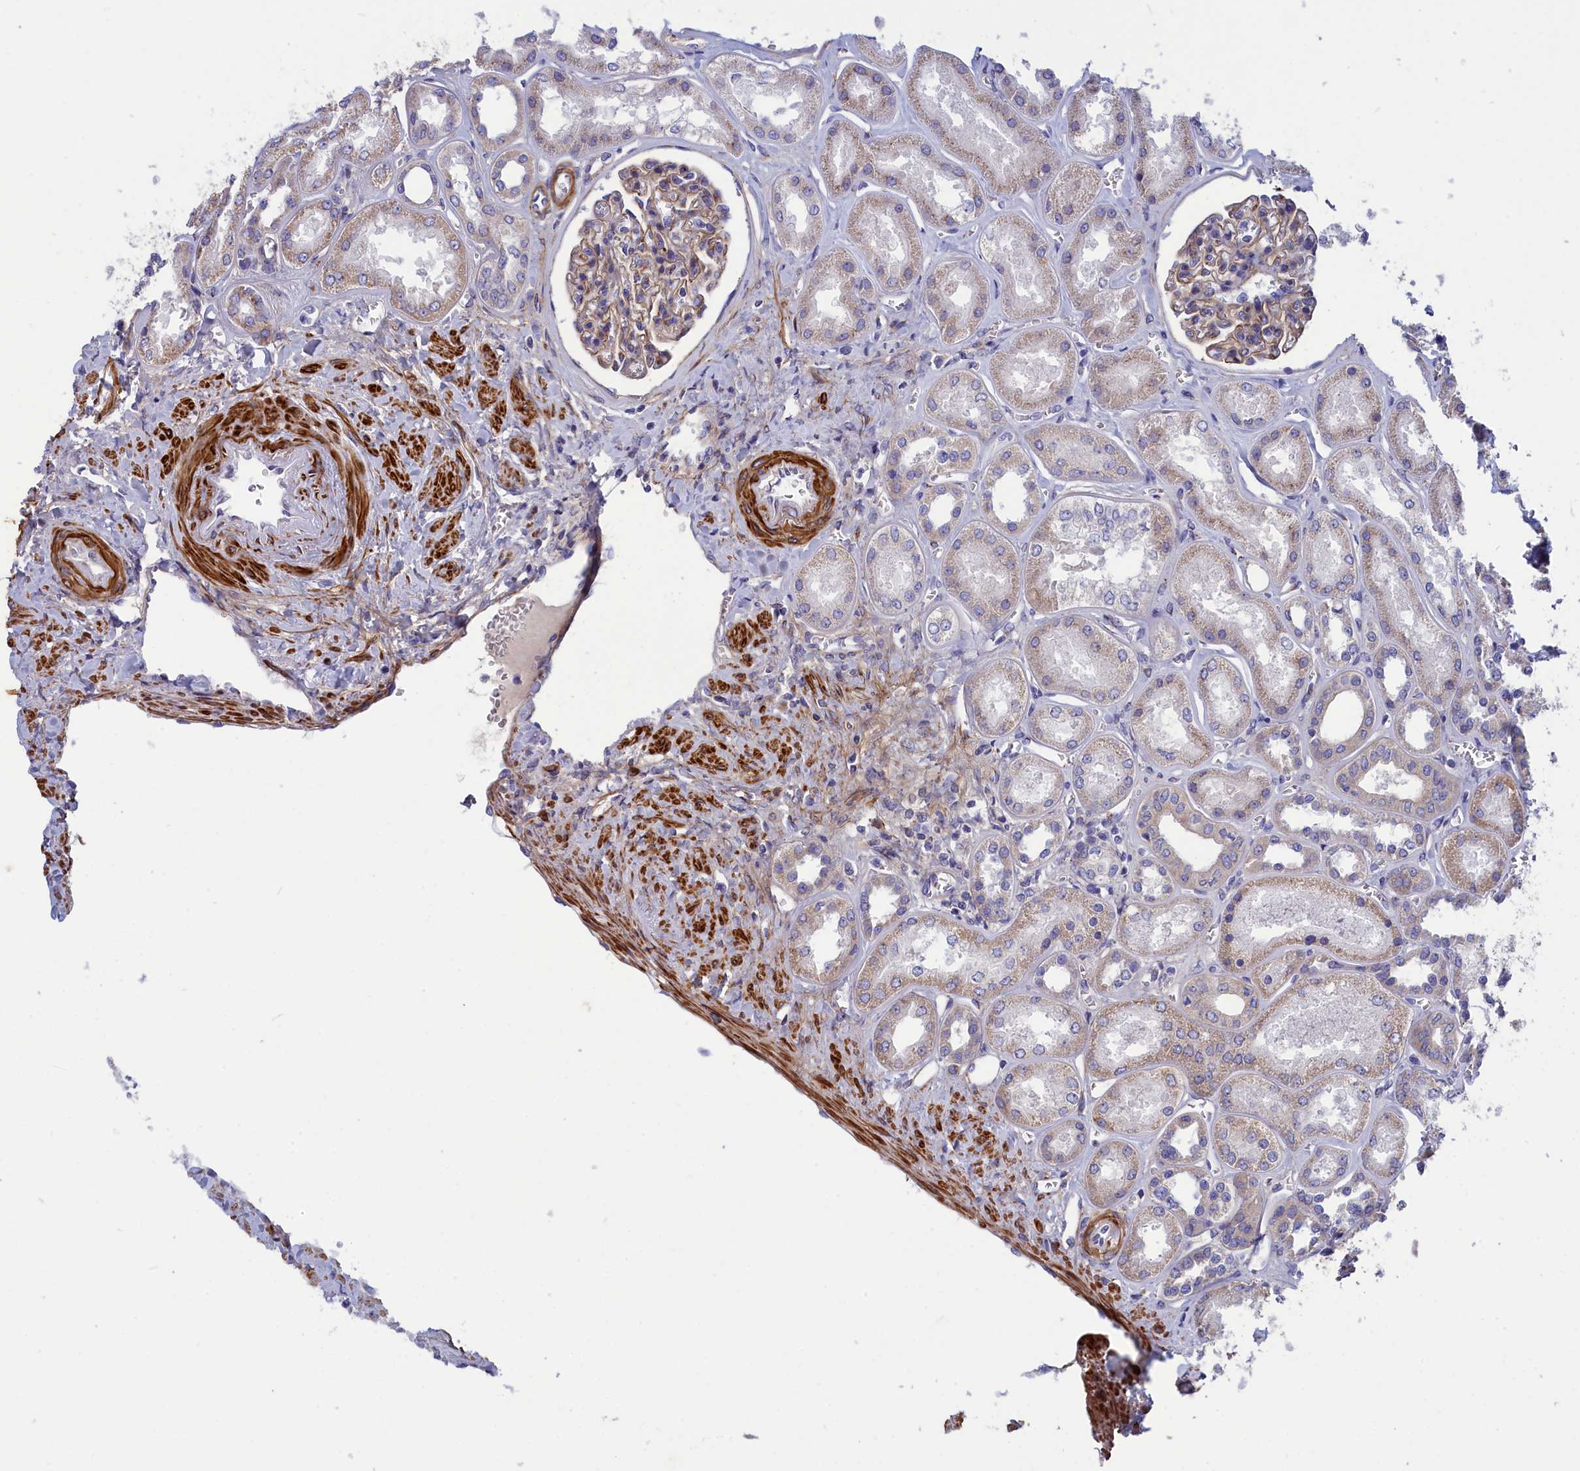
{"staining": {"intensity": "moderate", "quantity": "25%-75%", "location": "cytoplasmic/membranous"}, "tissue": "kidney", "cell_type": "Cells in glomeruli", "image_type": "normal", "snomed": [{"axis": "morphology", "description": "Normal tissue, NOS"}, {"axis": "morphology", "description": "Adenocarcinoma, NOS"}, {"axis": "topography", "description": "Kidney"}], "caption": "Cells in glomeruli demonstrate medium levels of moderate cytoplasmic/membranous positivity in about 25%-75% of cells in normal human kidney. The staining was performed using DAB (3,3'-diaminobenzidine), with brown indicating positive protein expression. Nuclei are stained blue with hematoxylin.", "gene": "TUBGCP4", "patient": {"sex": "female", "age": 68}}